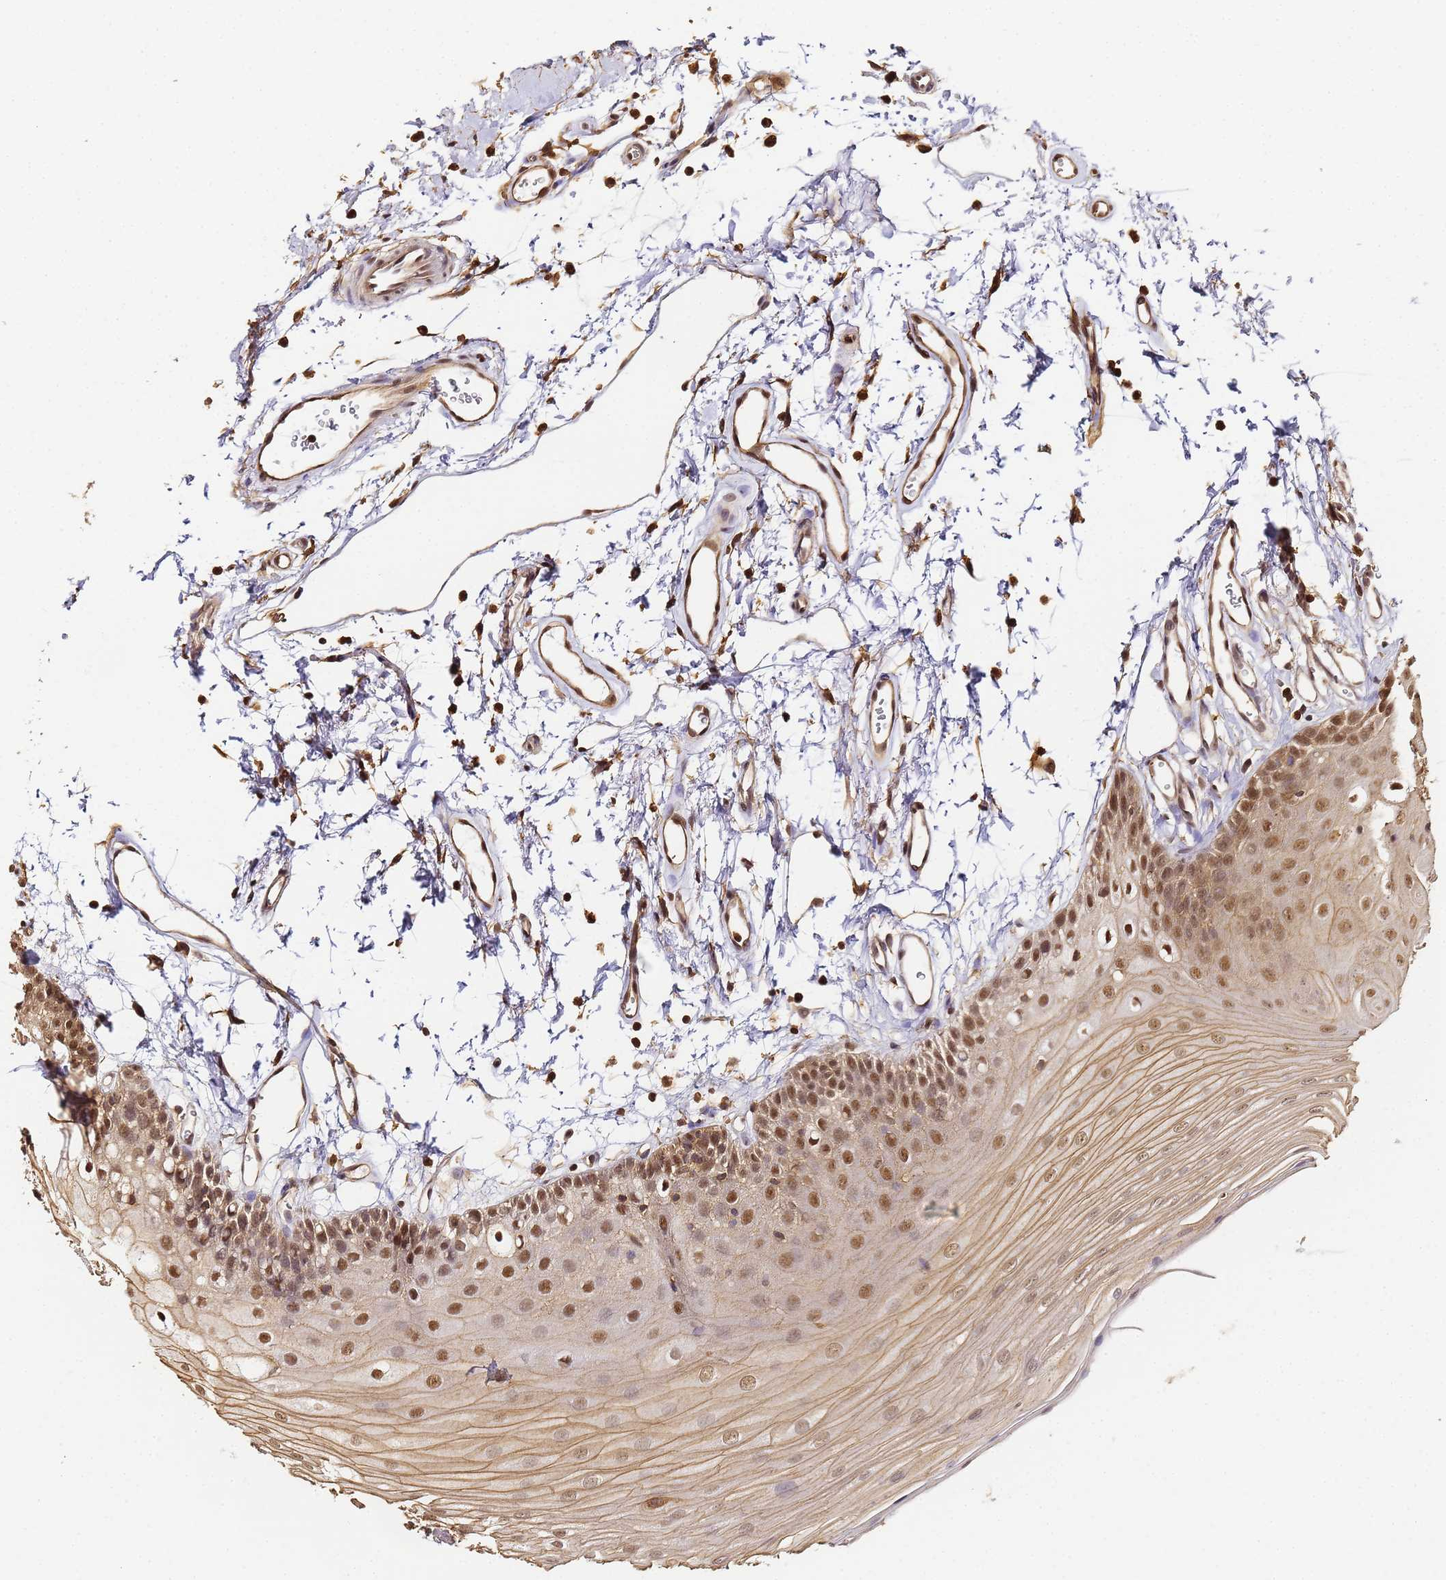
{"staining": {"intensity": "moderate", "quantity": ">75%", "location": "cytoplasmic/membranous,nuclear"}, "tissue": "oral mucosa", "cell_type": "Squamous epithelial cells", "image_type": "normal", "snomed": [{"axis": "morphology", "description": "Normal tissue, NOS"}, {"axis": "topography", "description": "Oral tissue"}, {"axis": "topography", "description": "Tounge, NOS"}], "caption": "Immunohistochemical staining of normal oral mucosa displays medium levels of moderate cytoplasmic/membranous,nuclear expression in about >75% of squamous epithelial cells. The staining was performed using DAB, with brown indicating positive protein expression. Nuclei are stained blue with hematoxylin.", "gene": "PPP4C", "patient": {"sex": "female", "age": 73}}